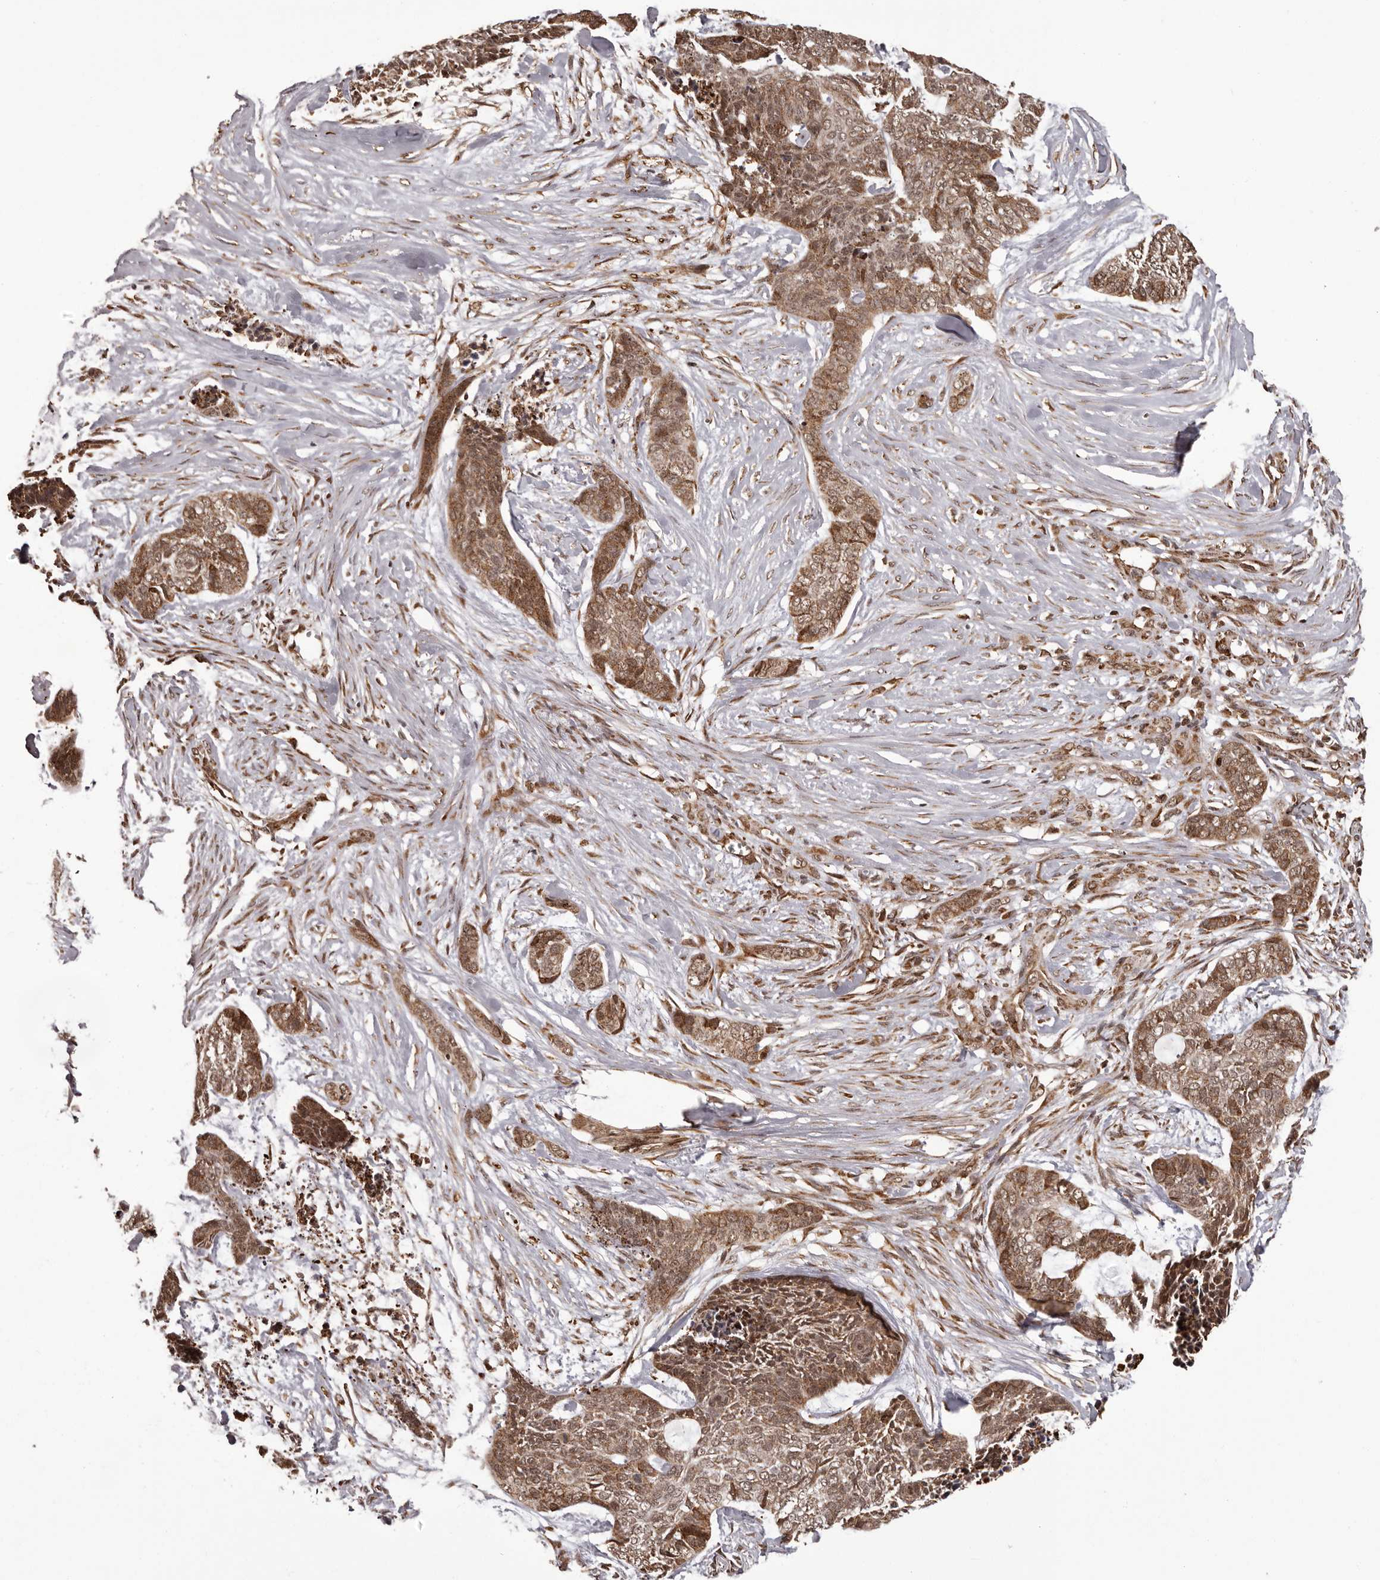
{"staining": {"intensity": "moderate", "quantity": ">75%", "location": "cytoplasmic/membranous,nuclear"}, "tissue": "skin cancer", "cell_type": "Tumor cells", "image_type": "cancer", "snomed": [{"axis": "morphology", "description": "Basal cell carcinoma"}, {"axis": "topography", "description": "Skin"}], "caption": "Skin basal cell carcinoma stained for a protein (brown) exhibits moderate cytoplasmic/membranous and nuclear positive expression in approximately >75% of tumor cells.", "gene": "IL32", "patient": {"sex": "female", "age": 64}}